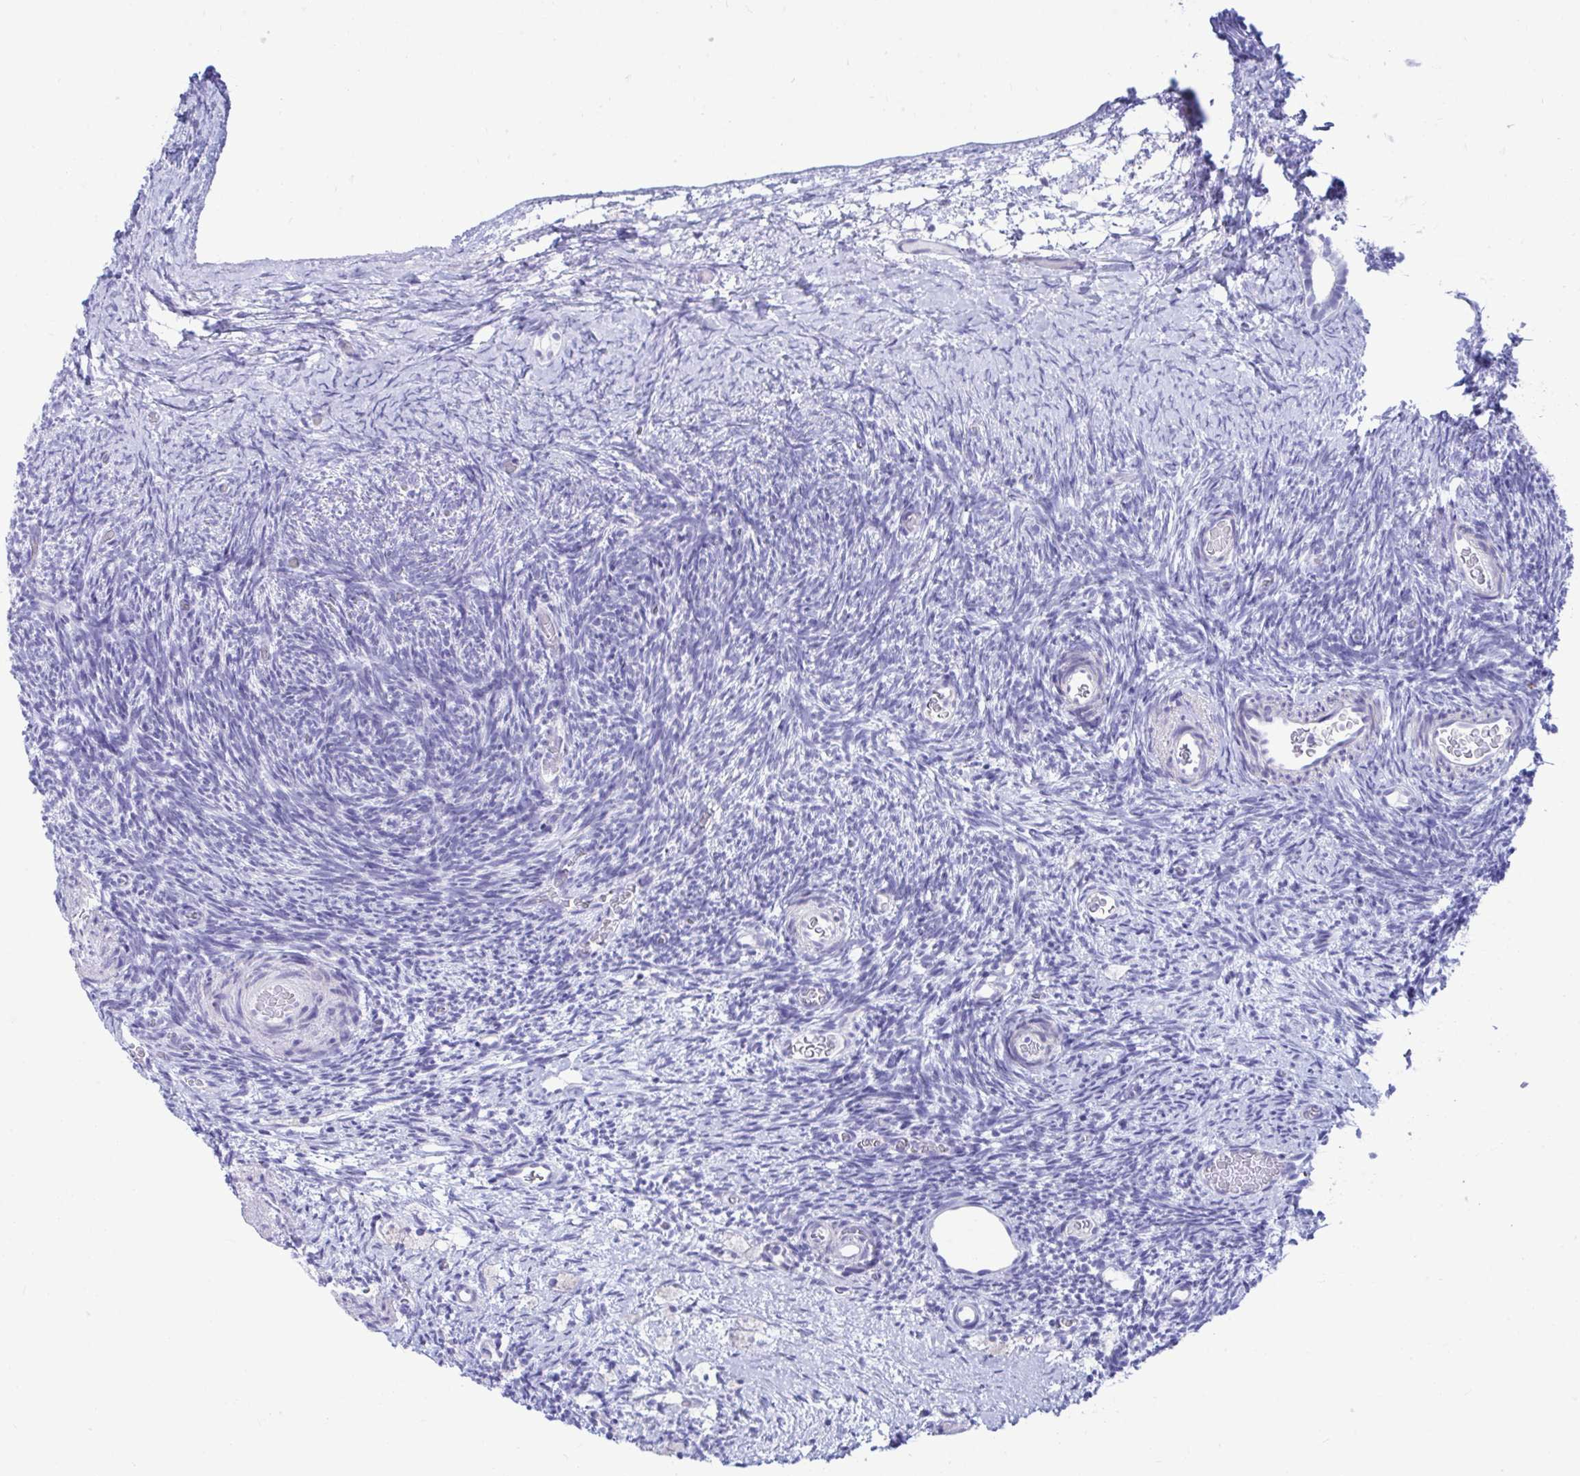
{"staining": {"intensity": "negative", "quantity": "none", "location": "none"}, "tissue": "ovary", "cell_type": "Ovarian stroma cells", "image_type": "normal", "snomed": [{"axis": "morphology", "description": "Normal tissue, NOS"}, {"axis": "topography", "description": "Ovary"}], "caption": "Immunohistochemistry image of benign ovary: human ovary stained with DAB reveals no significant protein expression in ovarian stroma cells.", "gene": "SHISA8", "patient": {"sex": "female", "age": 39}}